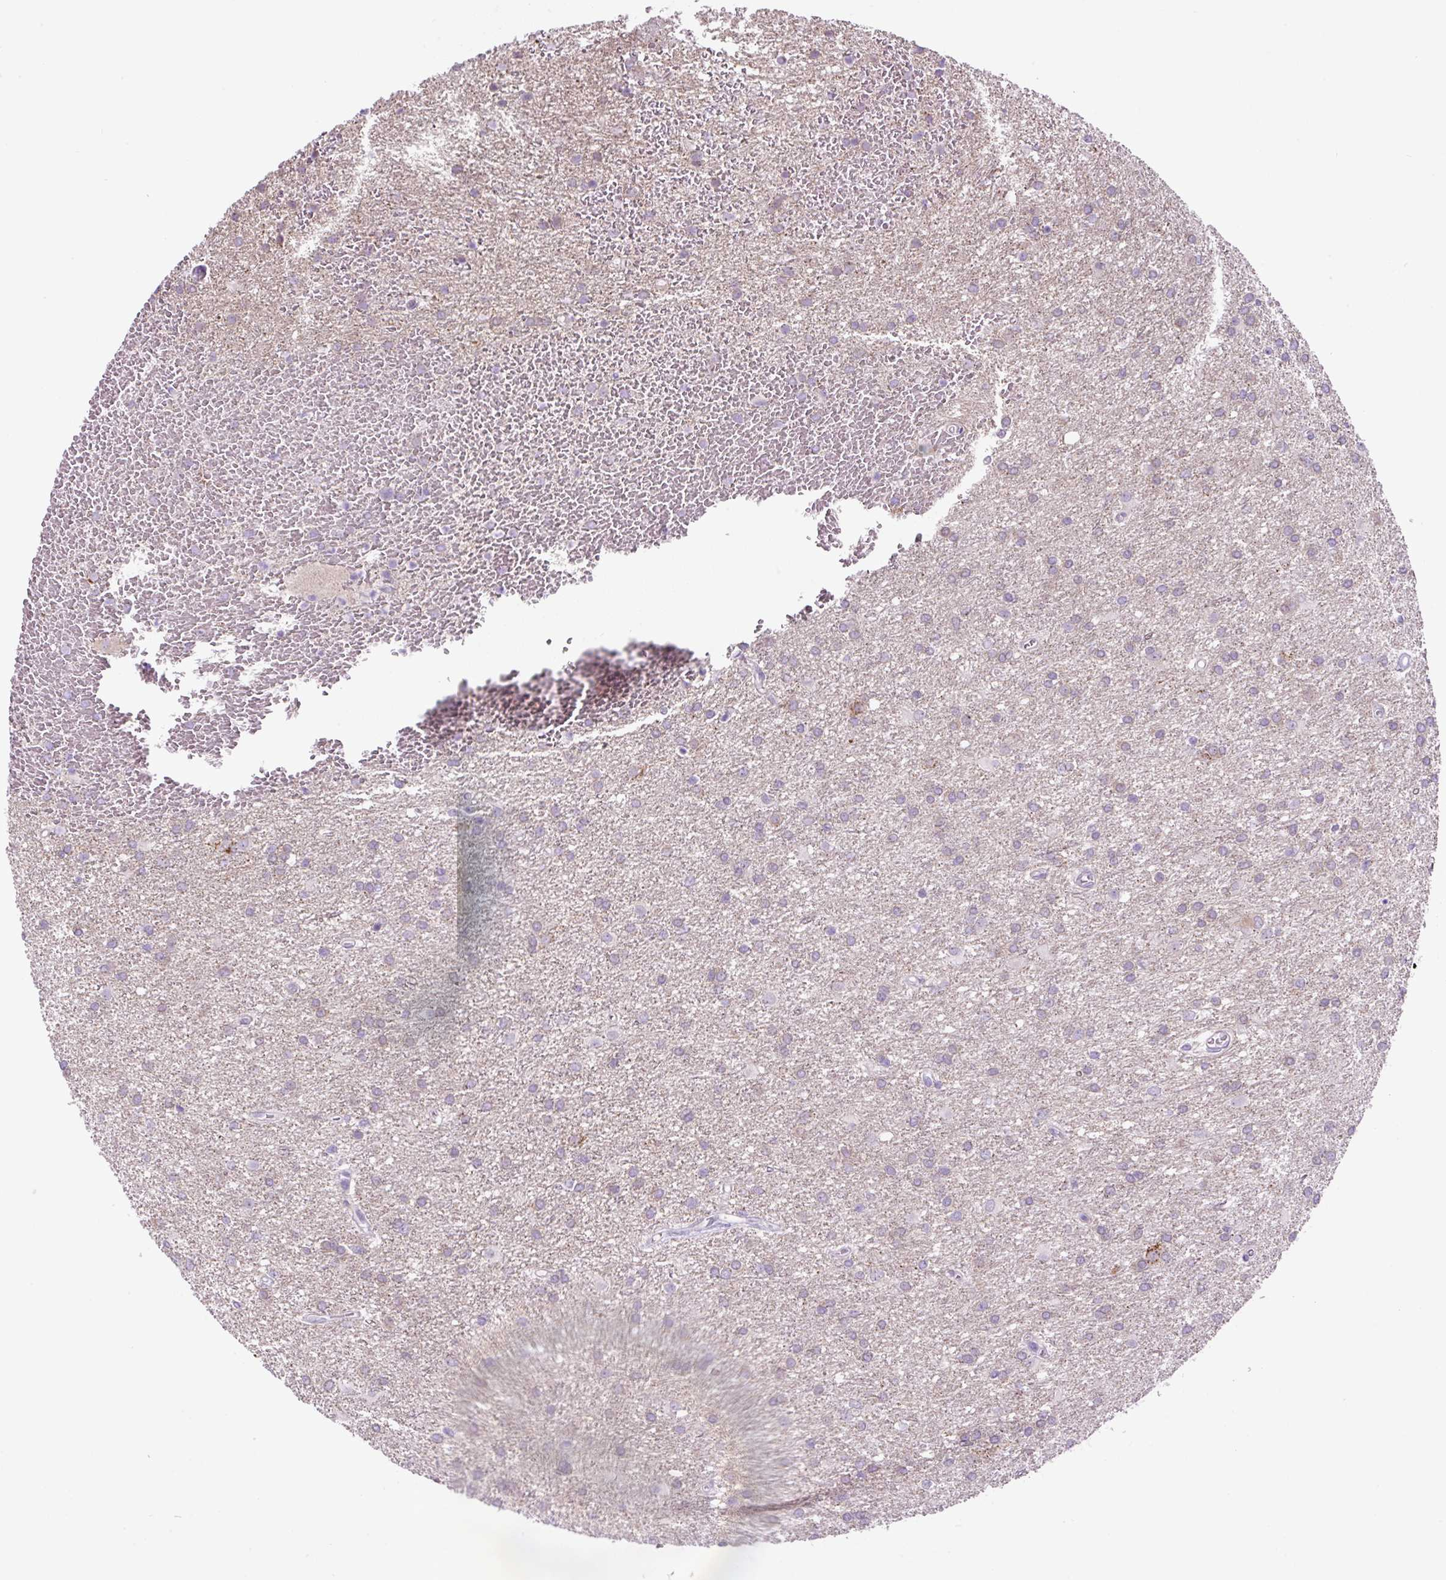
{"staining": {"intensity": "negative", "quantity": "none", "location": "none"}, "tissue": "glioma", "cell_type": "Tumor cells", "image_type": "cancer", "snomed": [{"axis": "morphology", "description": "Glioma, malignant, High grade"}, {"axis": "topography", "description": "Brain"}], "caption": "Human malignant glioma (high-grade) stained for a protein using immunohistochemistry demonstrates no expression in tumor cells.", "gene": "OGDHL", "patient": {"sex": "female", "age": 50}}